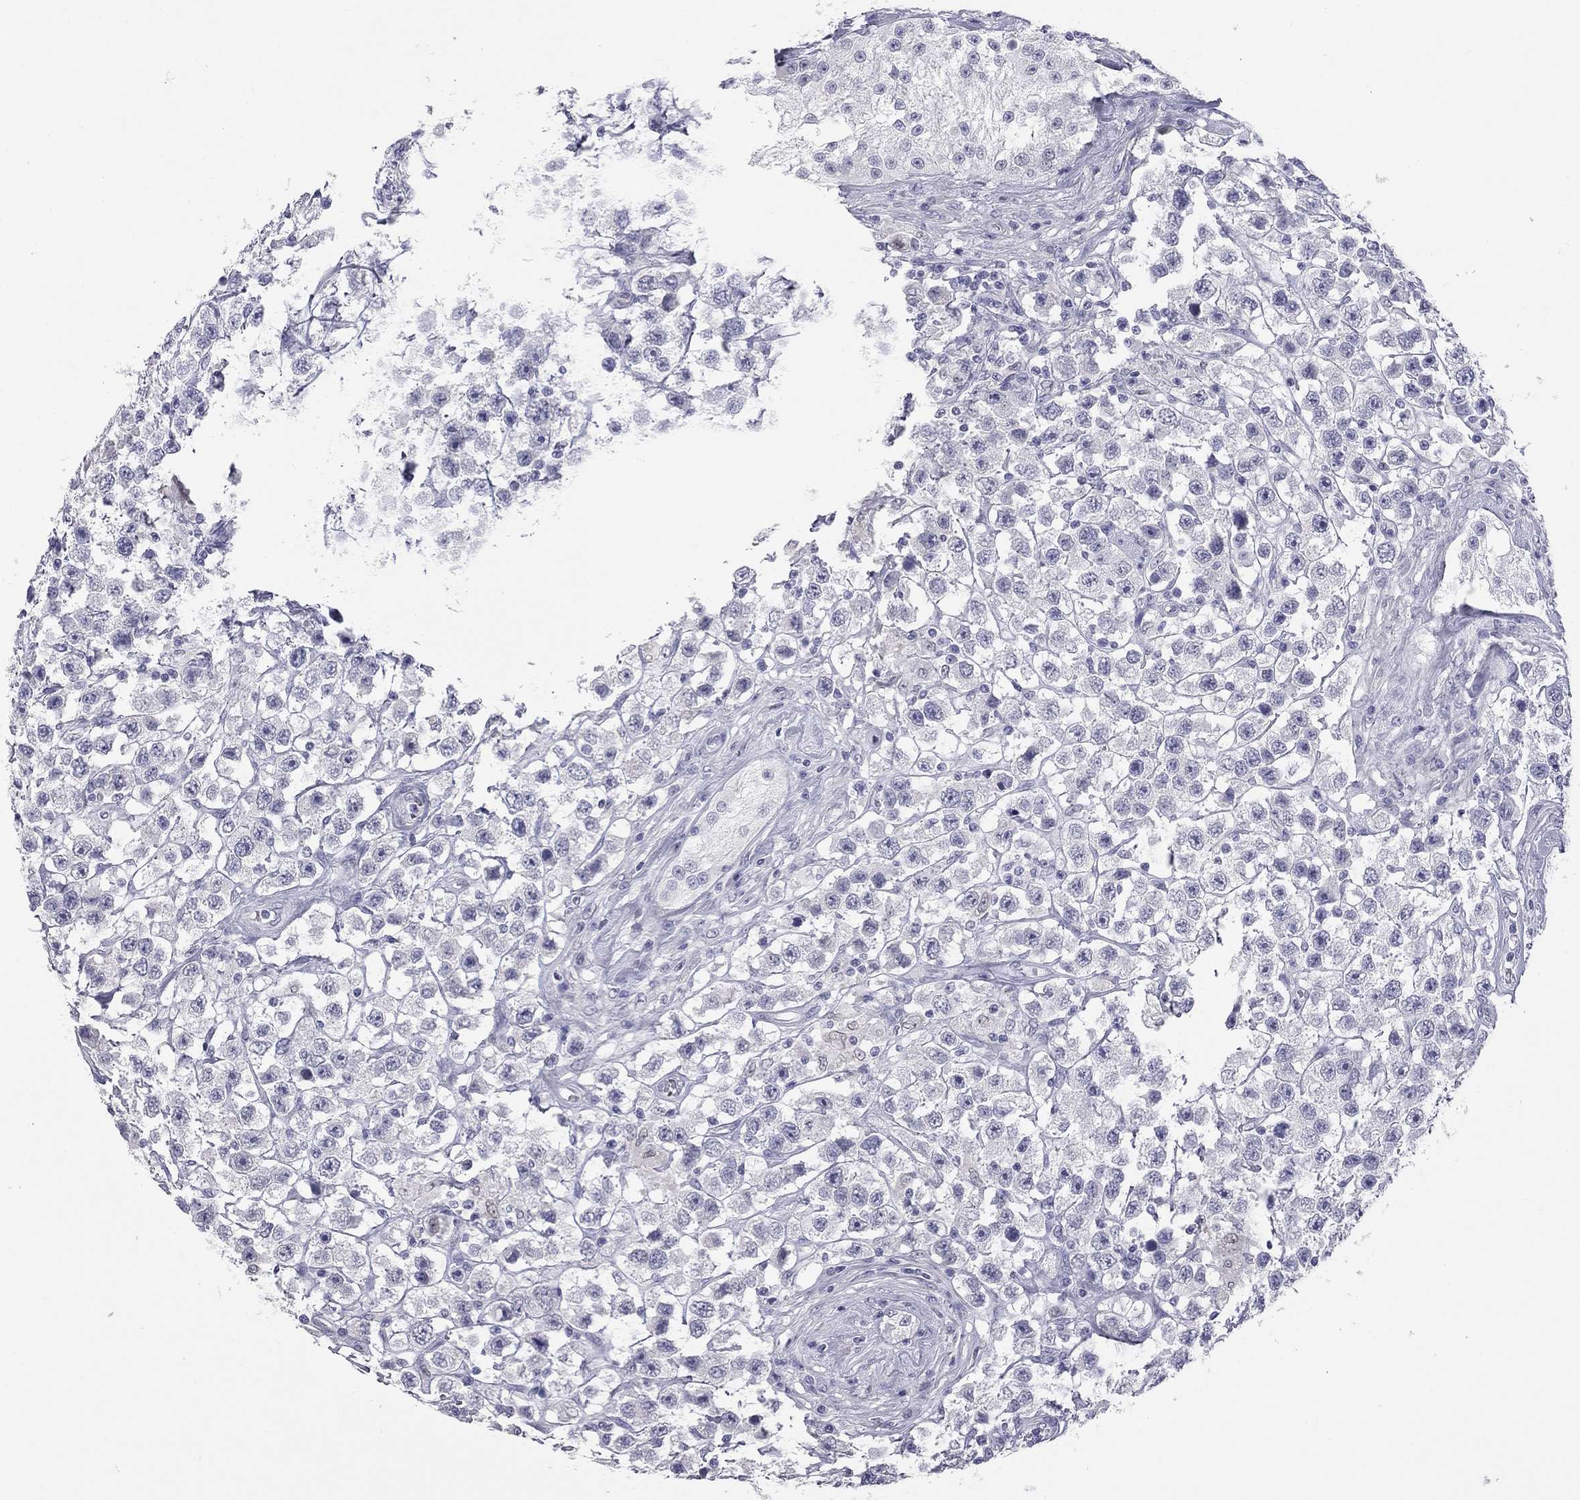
{"staining": {"intensity": "negative", "quantity": "none", "location": "none"}, "tissue": "testis cancer", "cell_type": "Tumor cells", "image_type": "cancer", "snomed": [{"axis": "morphology", "description": "Seminoma, NOS"}, {"axis": "topography", "description": "Testis"}], "caption": "This image is of testis cancer (seminoma) stained with IHC to label a protein in brown with the nuclei are counter-stained blue. There is no staining in tumor cells. Nuclei are stained in blue.", "gene": "AK8", "patient": {"sex": "male", "age": 45}}